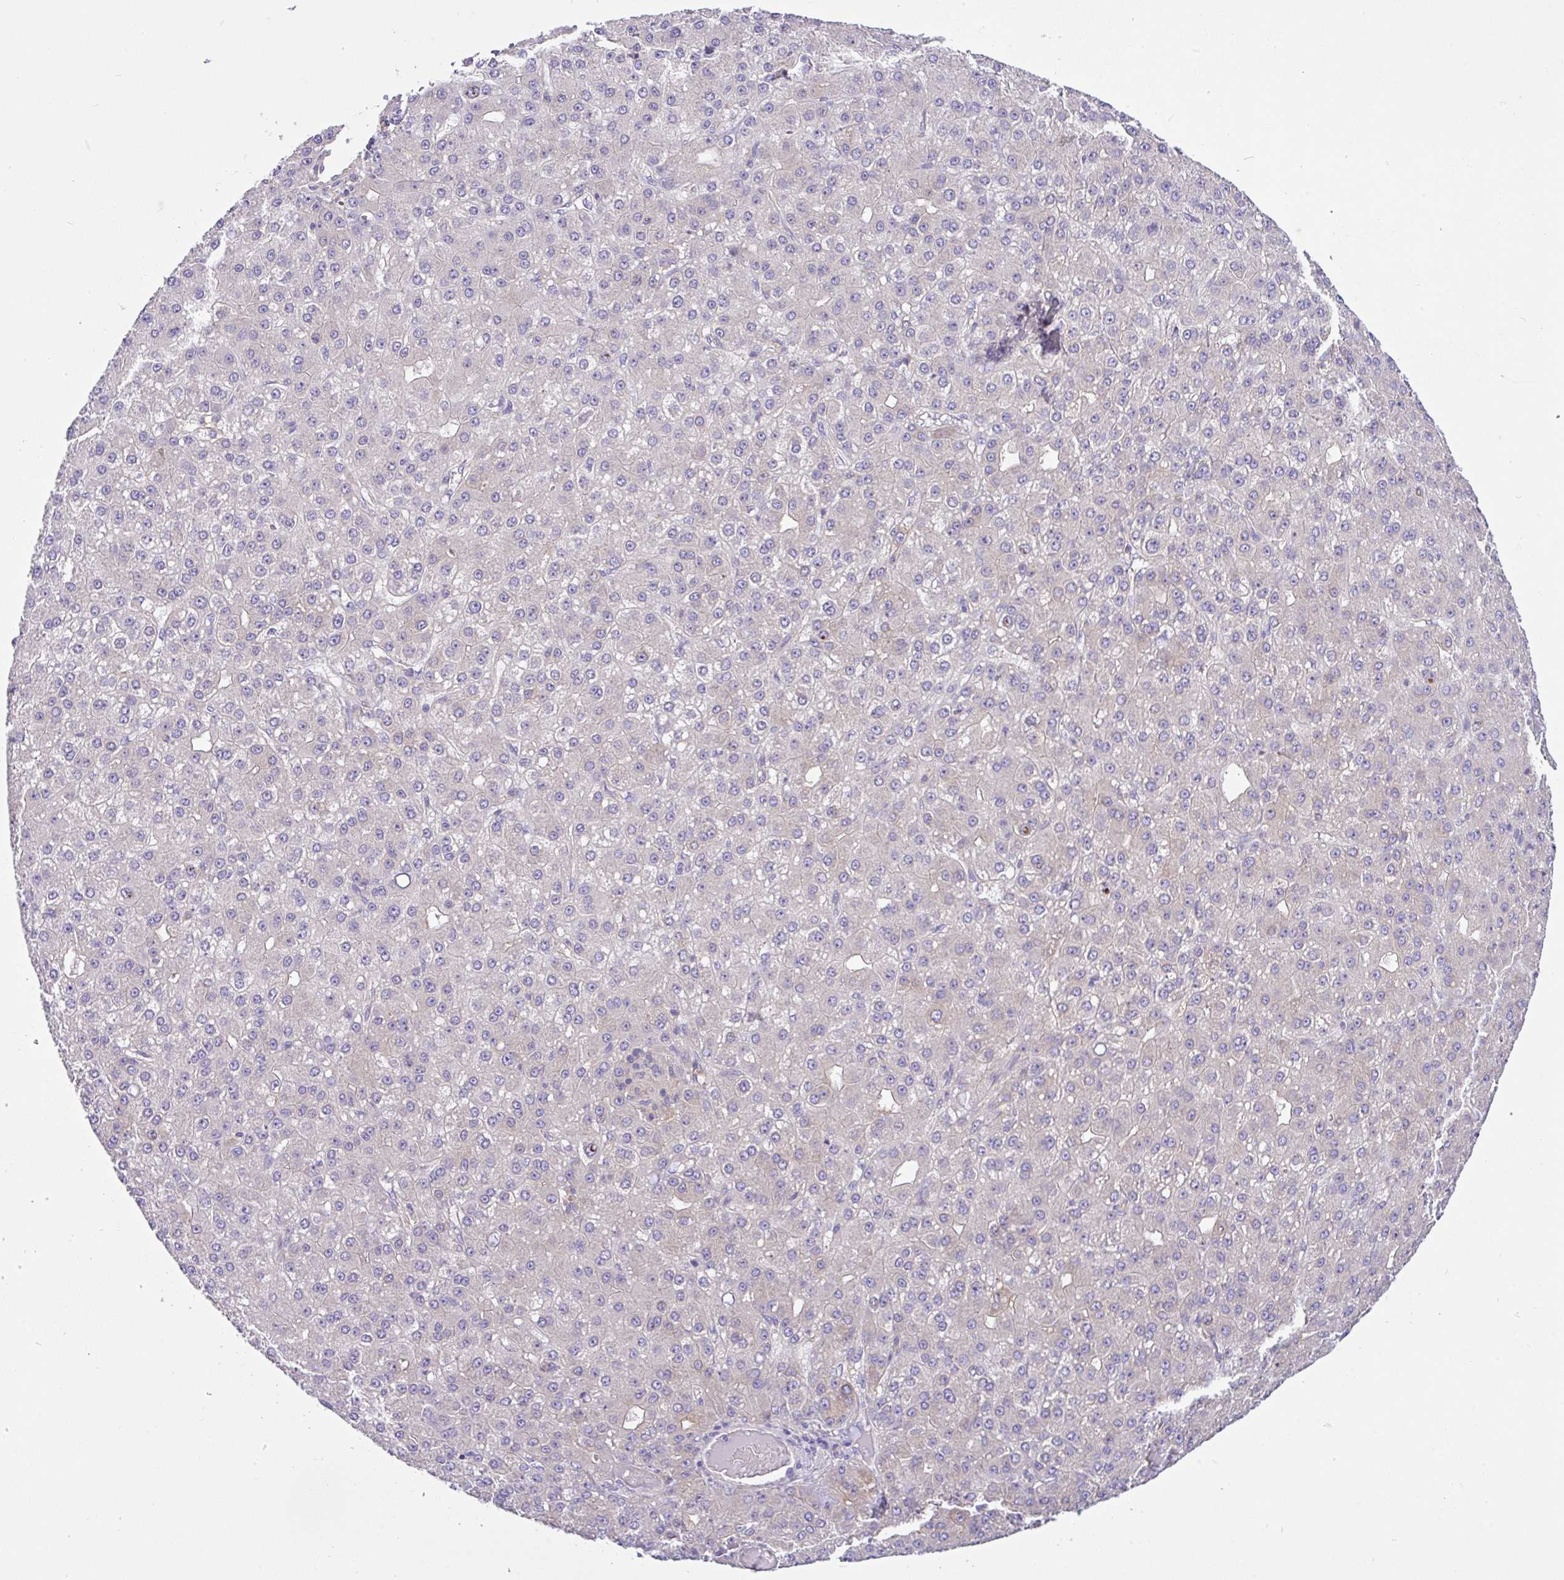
{"staining": {"intensity": "weak", "quantity": "25%-75%", "location": "cytoplasmic/membranous"}, "tissue": "liver cancer", "cell_type": "Tumor cells", "image_type": "cancer", "snomed": [{"axis": "morphology", "description": "Carcinoma, Hepatocellular, NOS"}, {"axis": "topography", "description": "Liver"}], "caption": "The immunohistochemical stain labels weak cytoplasmic/membranous positivity in tumor cells of liver hepatocellular carcinoma tissue. (DAB (3,3'-diaminobenzidine) IHC, brown staining for protein, blue staining for nuclei).", "gene": "GFPT2", "patient": {"sex": "male", "age": 67}}